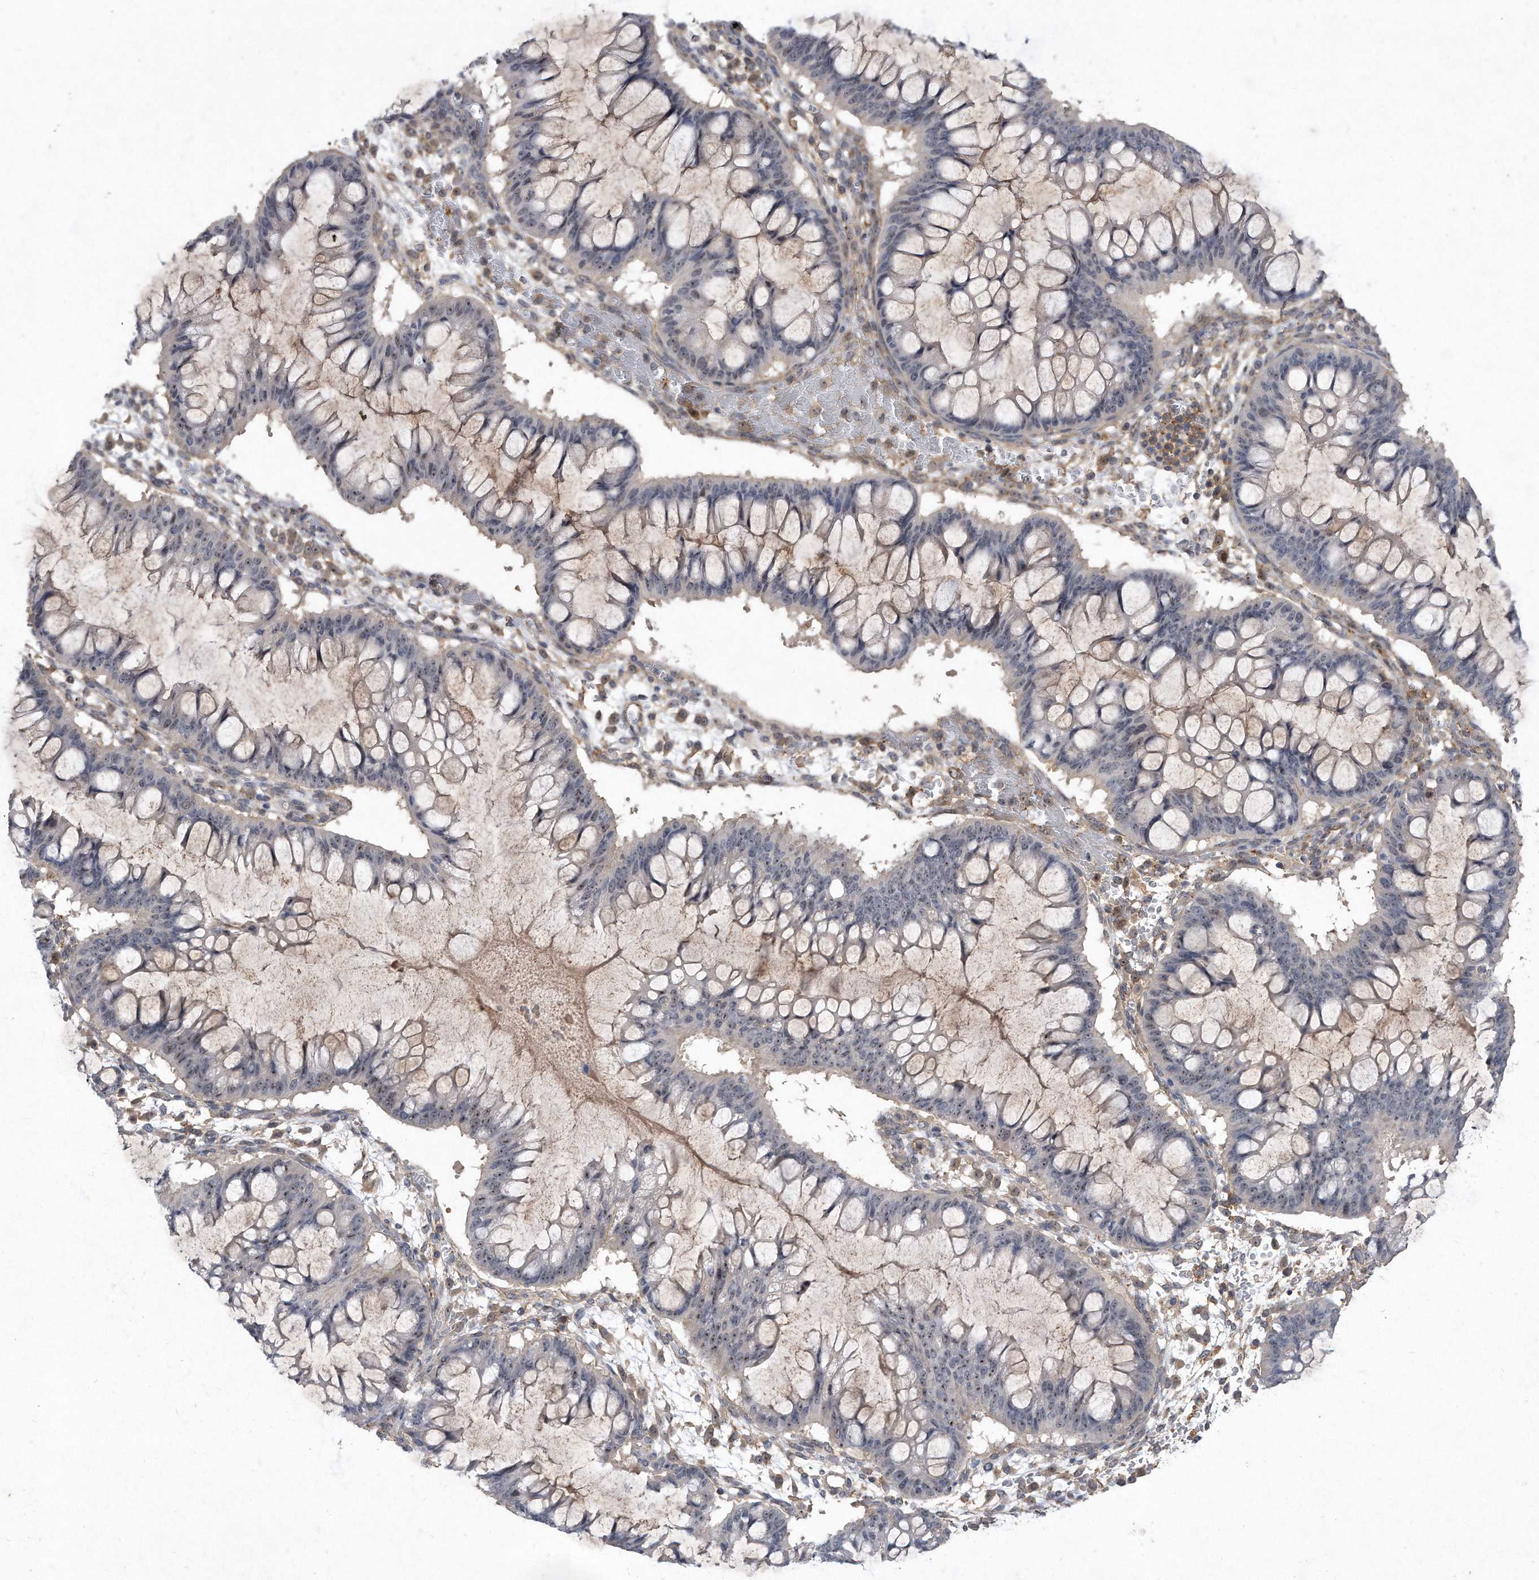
{"staining": {"intensity": "weak", "quantity": "25%-75%", "location": "nuclear"}, "tissue": "ovarian cancer", "cell_type": "Tumor cells", "image_type": "cancer", "snomed": [{"axis": "morphology", "description": "Cystadenocarcinoma, mucinous, NOS"}, {"axis": "topography", "description": "Ovary"}], "caption": "Immunohistochemical staining of human ovarian mucinous cystadenocarcinoma demonstrates low levels of weak nuclear protein staining in about 25%-75% of tumor cells. The staining was performed using DAB to visualize the protein expression in brown, while the nuclei were stained in blue with hematoxylin (Magnification: 20x).", "gene": "PGBD2", "patient": {"sex": "female", "age": 73}}